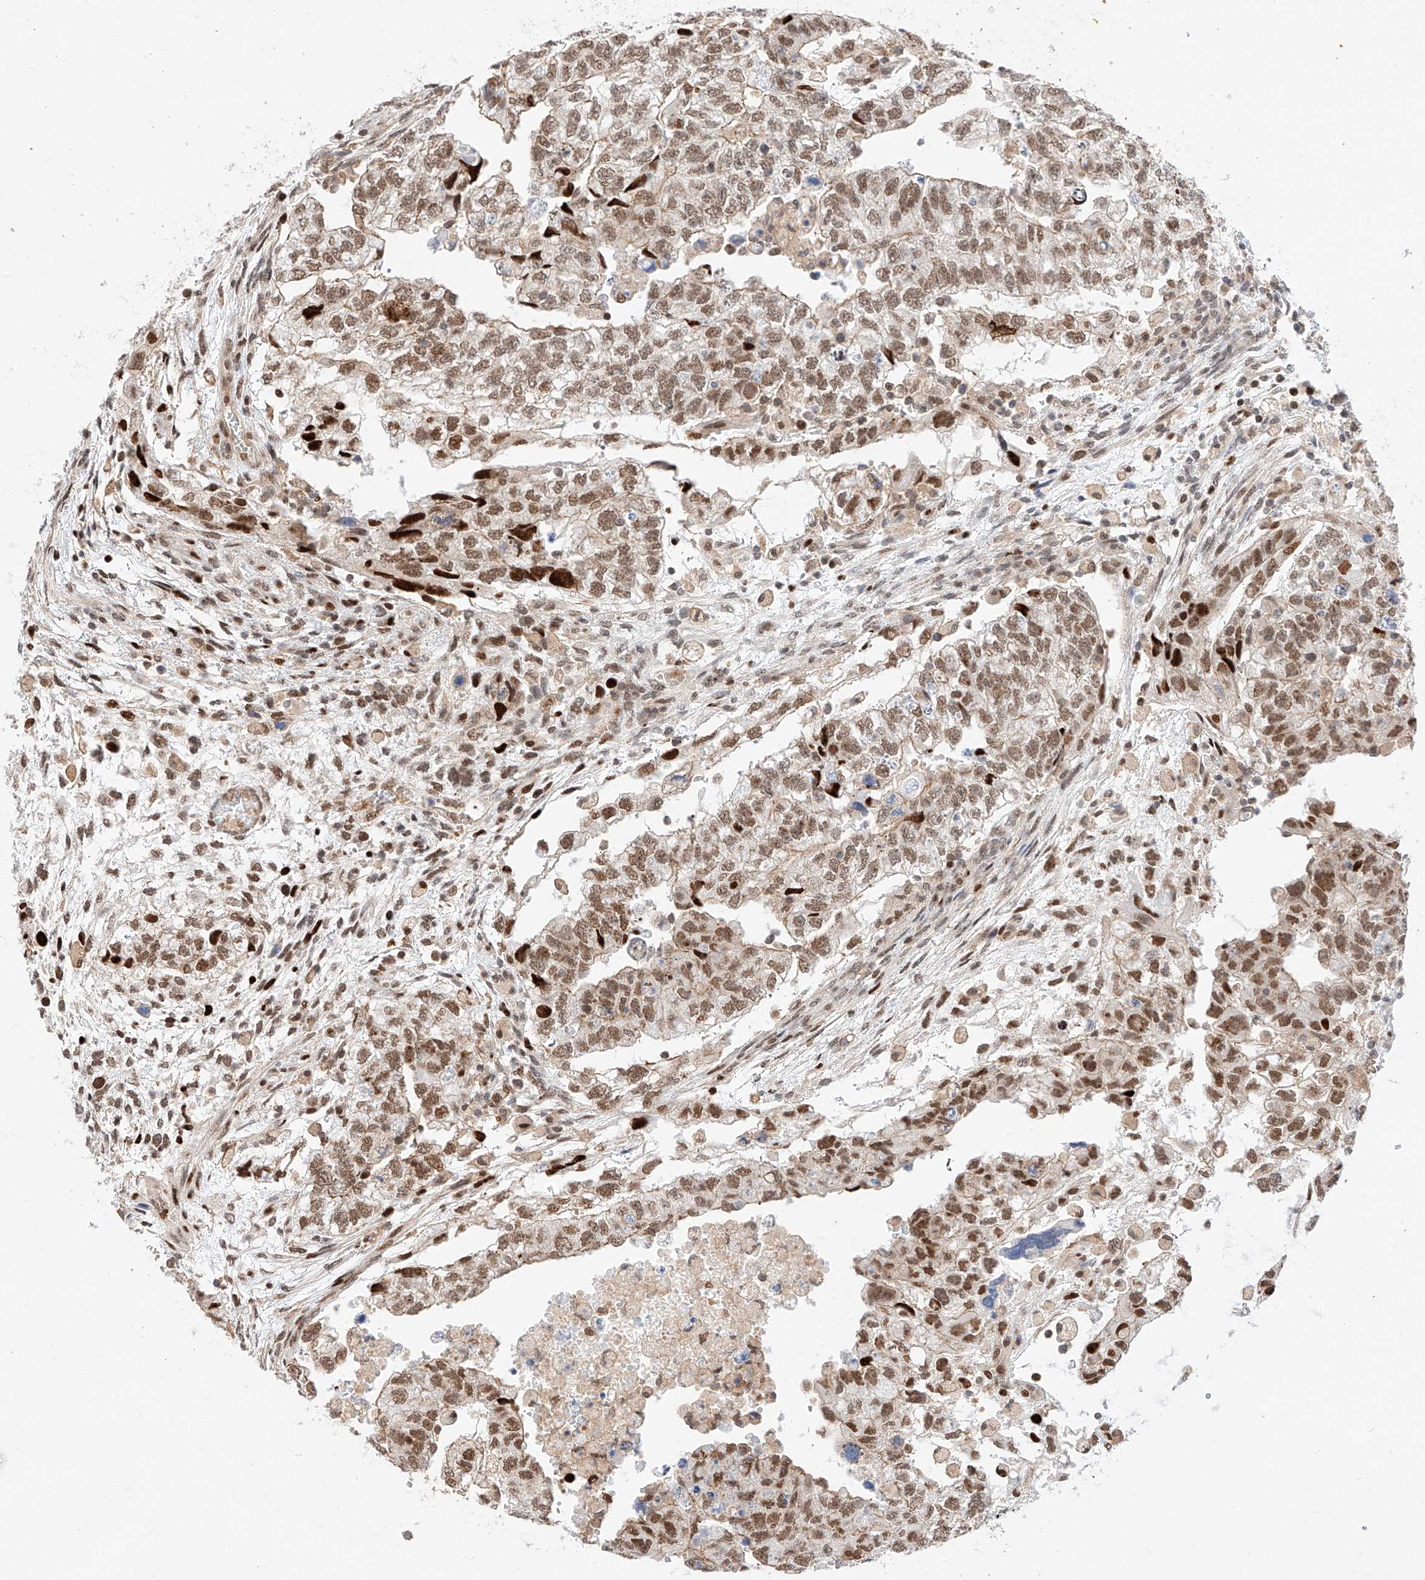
{"staining": {"intensity": "moderate", "quantity": ">75%", "location": "nuclear"}, "tissue": "testis cancer", "cell_type": "Tumor cells", "image_type": "cancer", "snomed": [{"axis": "morphology", "description": "Carcinoma, Embryonal, NOS"}, {"axis": "topography", "description": "Testis"}], "caption": "Immunohistochemistry micrograph of testis cancer stained for a protein (brown), which demonstrates medium levels of moderate nuclear expression in about >75% of tumor cells.", "gene": "HDAC9", "patient": {"sex": "male", "age": 36}}